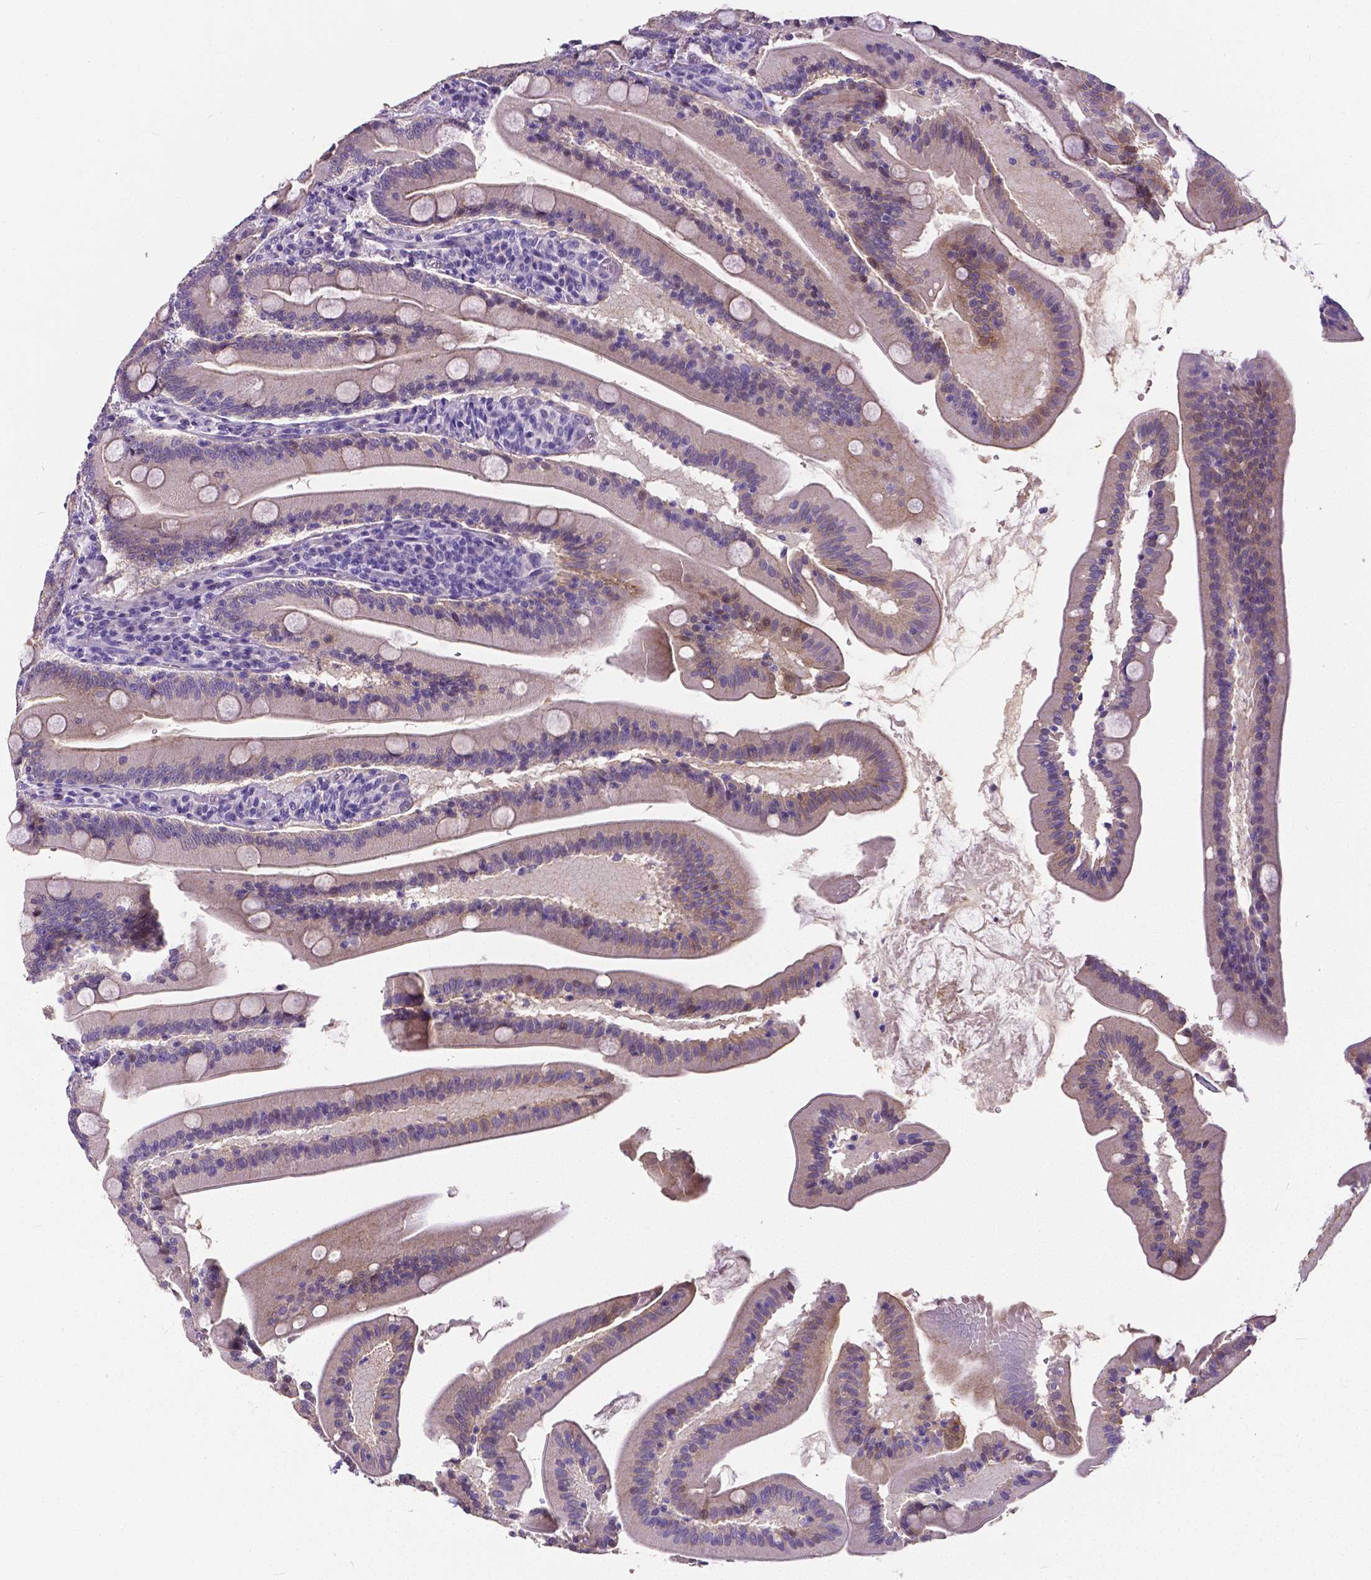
{"staining": {"intensity": "moderate", "quantity": "25%-75%", "location": "cytoplasmic/membranous"}, "tissue": "small intestine", "cell_type": "Glandular cells", "image_type": "normal", "snomed": [{"axis": "morphology", "description": "Normal tissue, NOS"}, {"axis": "topography", "description": "Small intestine"}], "caption": "High-magnification brightfield microscopy of unremarkable small intestine stained with DAB (brown) and counterstained with hematoxylin (blue). glandular cells exhibit moderate cytoplasmic/membranous expression is present in about25%-75% of cells. Using DAB (3,3'-diaminobenzidine) (brown) and hematoxylin (blue) stains, captured at high magnification using brightfield microscopy.", "gene": "OCLN", "patient": {"sex": "male", "age": 37}}